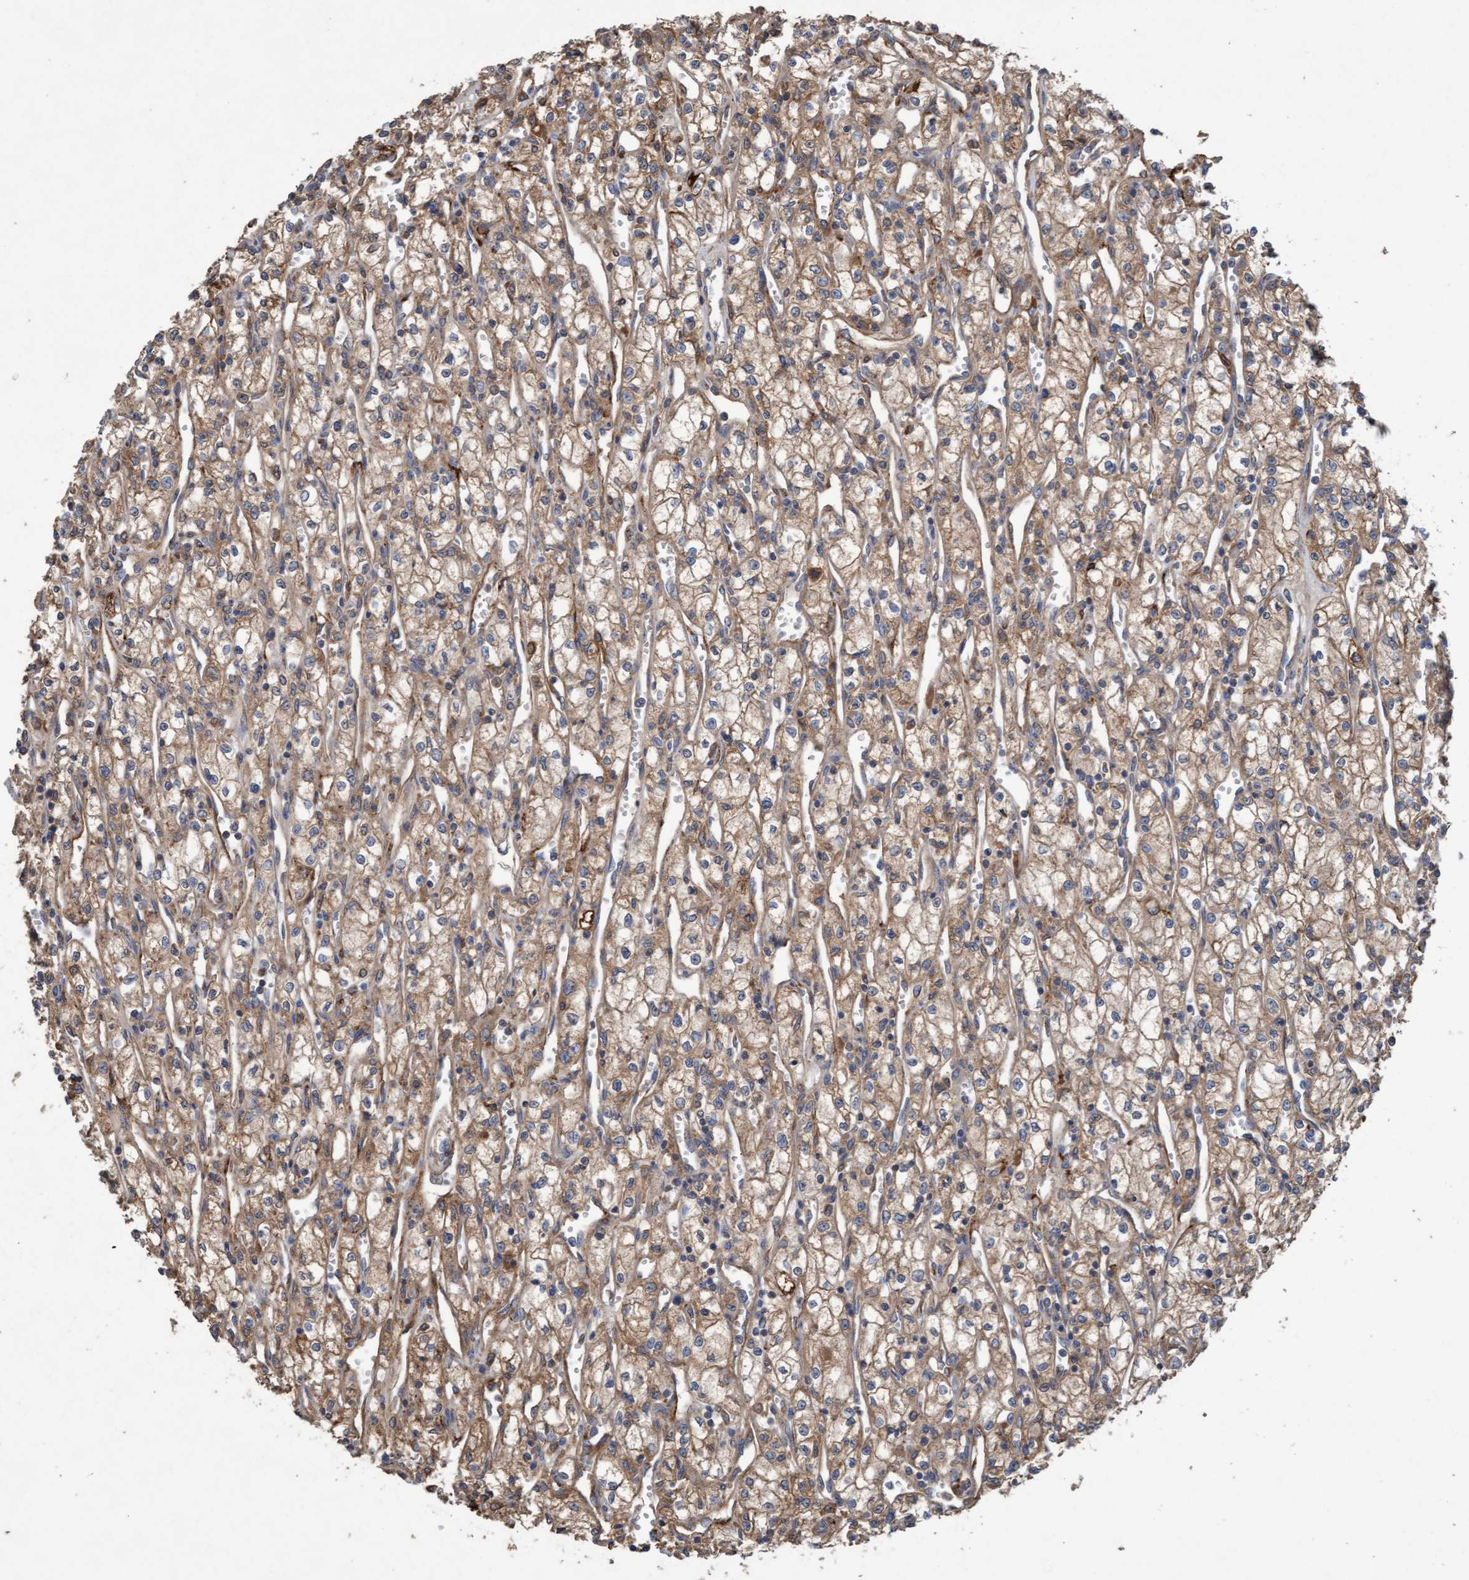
{"staining": {"intensity": "weak", "quantity": ">75%", "location": "cytoplasmic/membranous"}, "tissue": "renal cancer", "cell_type": "Tumor cells", "image_type": "cancer", "snomed": [{"axis": "morphology", "description": "Adenocarcinoma, NOS"}, {"axis": "topography", "description": "Kidney"}], "caption": "Protein expression analysis of adenocarcinoma (renal) demonstrates weak cytoplasmic/membranous positivity in about >75% of tumor cells.", "gene": "DDHD2", "patient": {"sex": "male", "age": 59}}